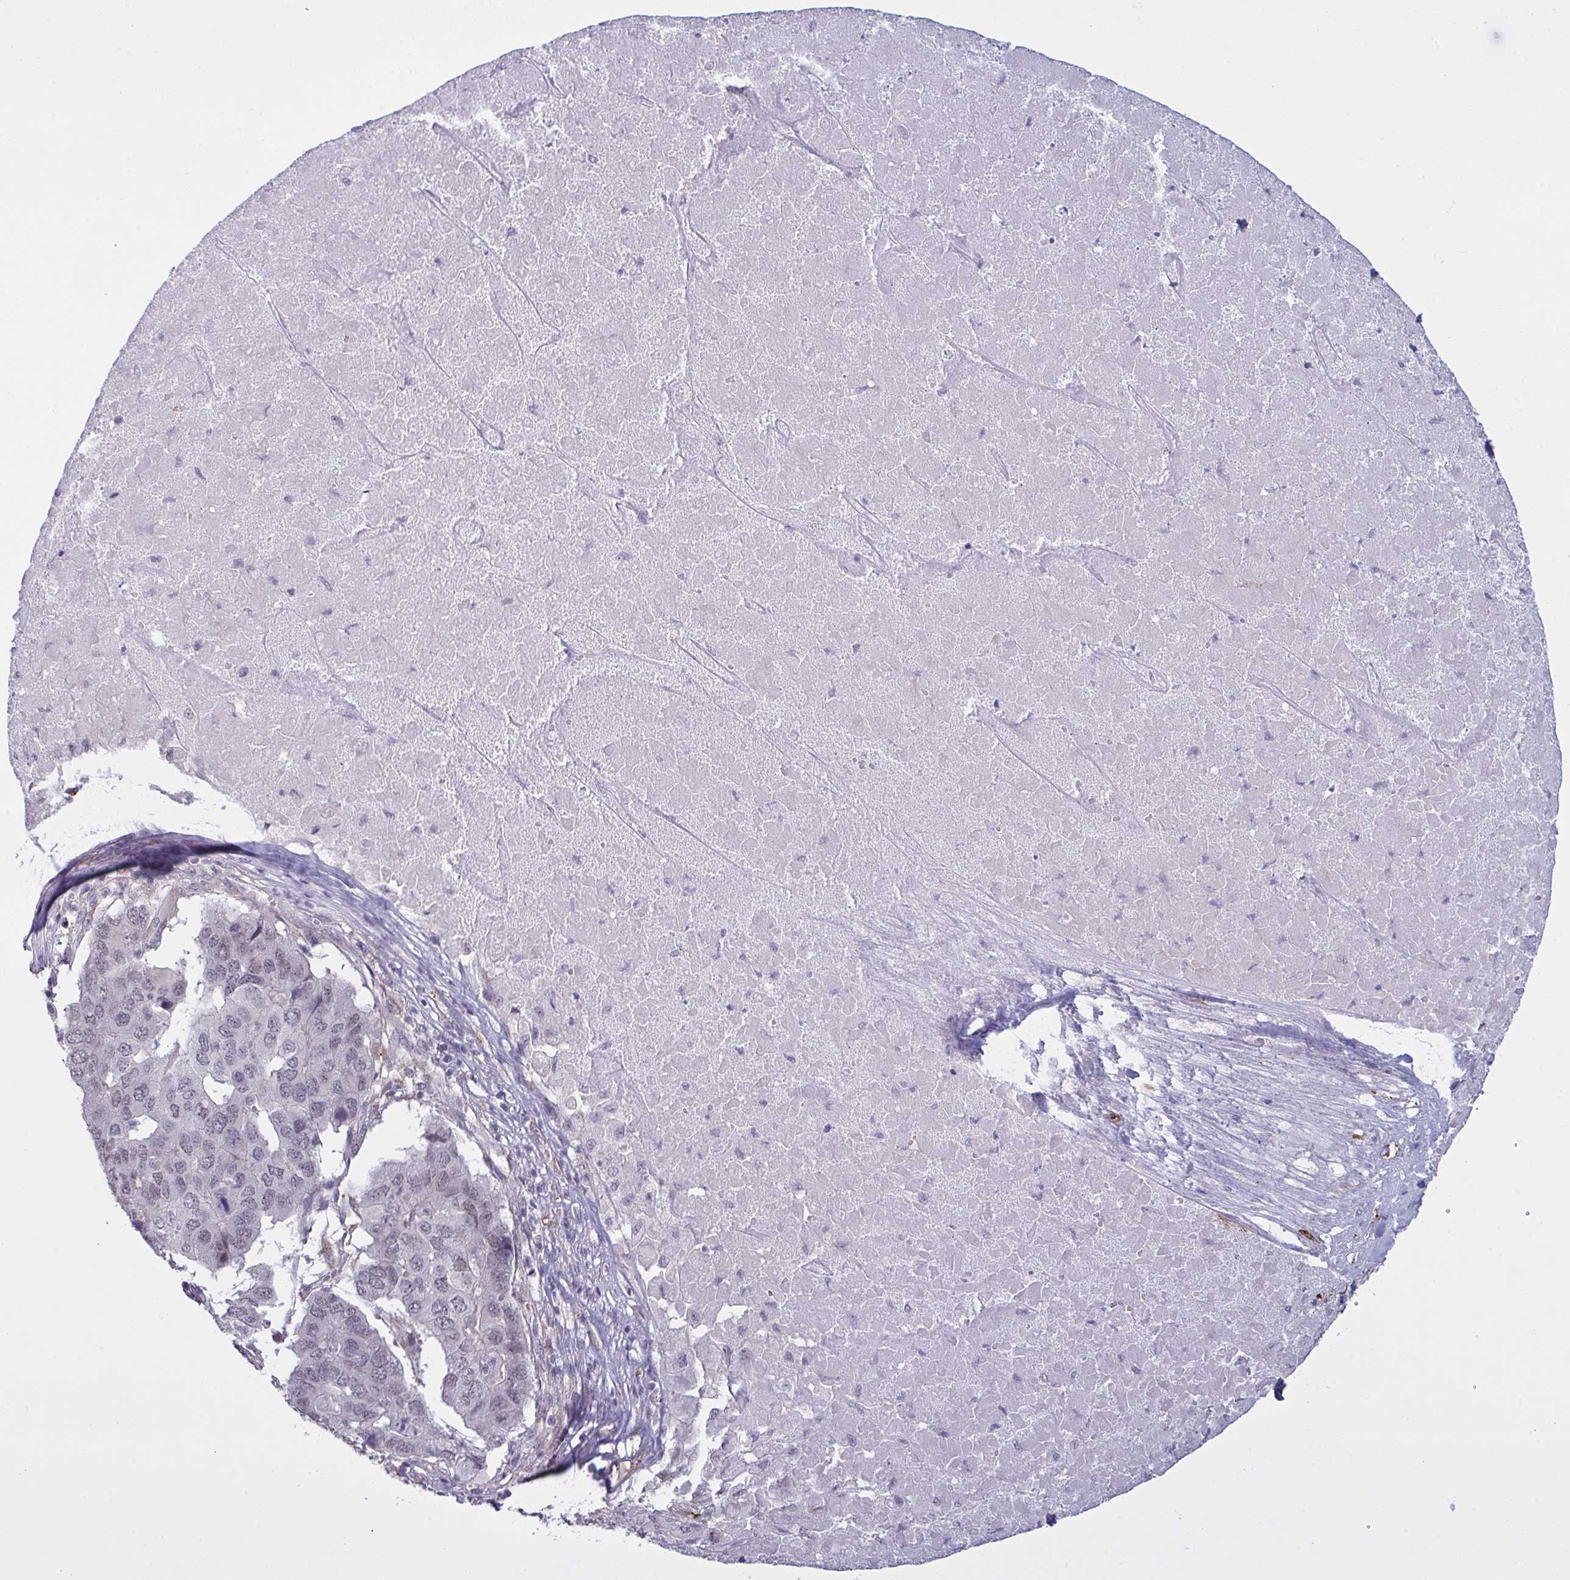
{"staining": {"intensity": "negative", "quantity": "none", "location": "none"}, "tissue": "pancreatic cancer", "cell_type": "Tumor cells", "image_type": "cancer", "snomed": [{"axis": "morphology", "description": "Adenocarcinoma, NOS"}, {"axis": "topography", "description": "Pancreas"}], "caption": "Immunohistochemical staining of human pancreatic cancer demonstrates no significant positivity in tumor cells.", "gene": "ZNF784", "patient": {"sex": "male", "age": 50}}